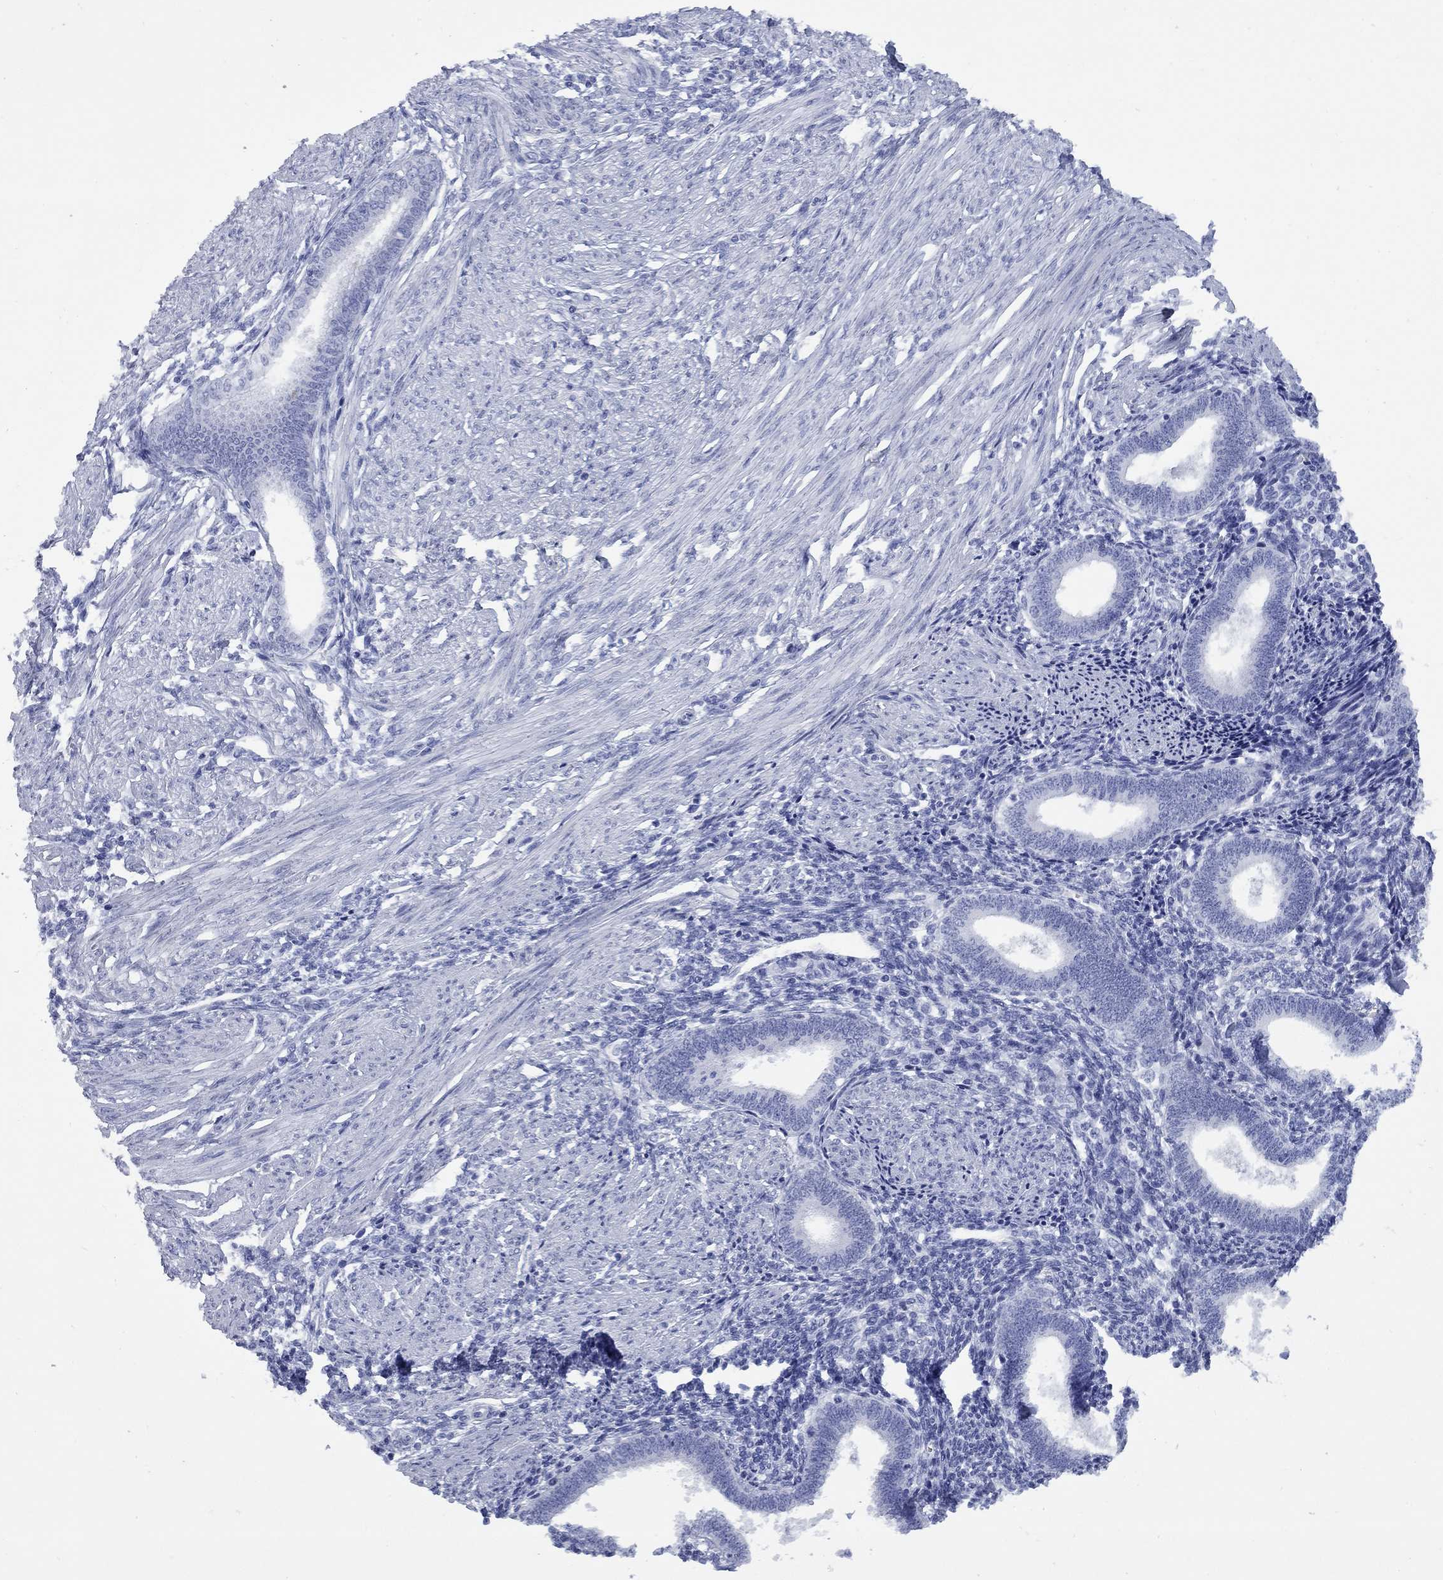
{"staining": {"intensity": "negative", "quantity": "none", "location": "none"}, "tissue": "endometrium", "cell_type": "Cells in endometrial stroma", "image_type": "normal", "snomed": [{"axis": "morphology", "description": "Normal tissue, NOS"}, {"axis": "topography", "description": "Endometrium"}], "caption": "Immunohistochemistry (IHC) image of benign endometrium: human endometrium stained with DAB shows no significant protein positivity in cells in endometrial stroma.", "gene": "CCNA1", "patient": {"sex": "female", "age": 42}}